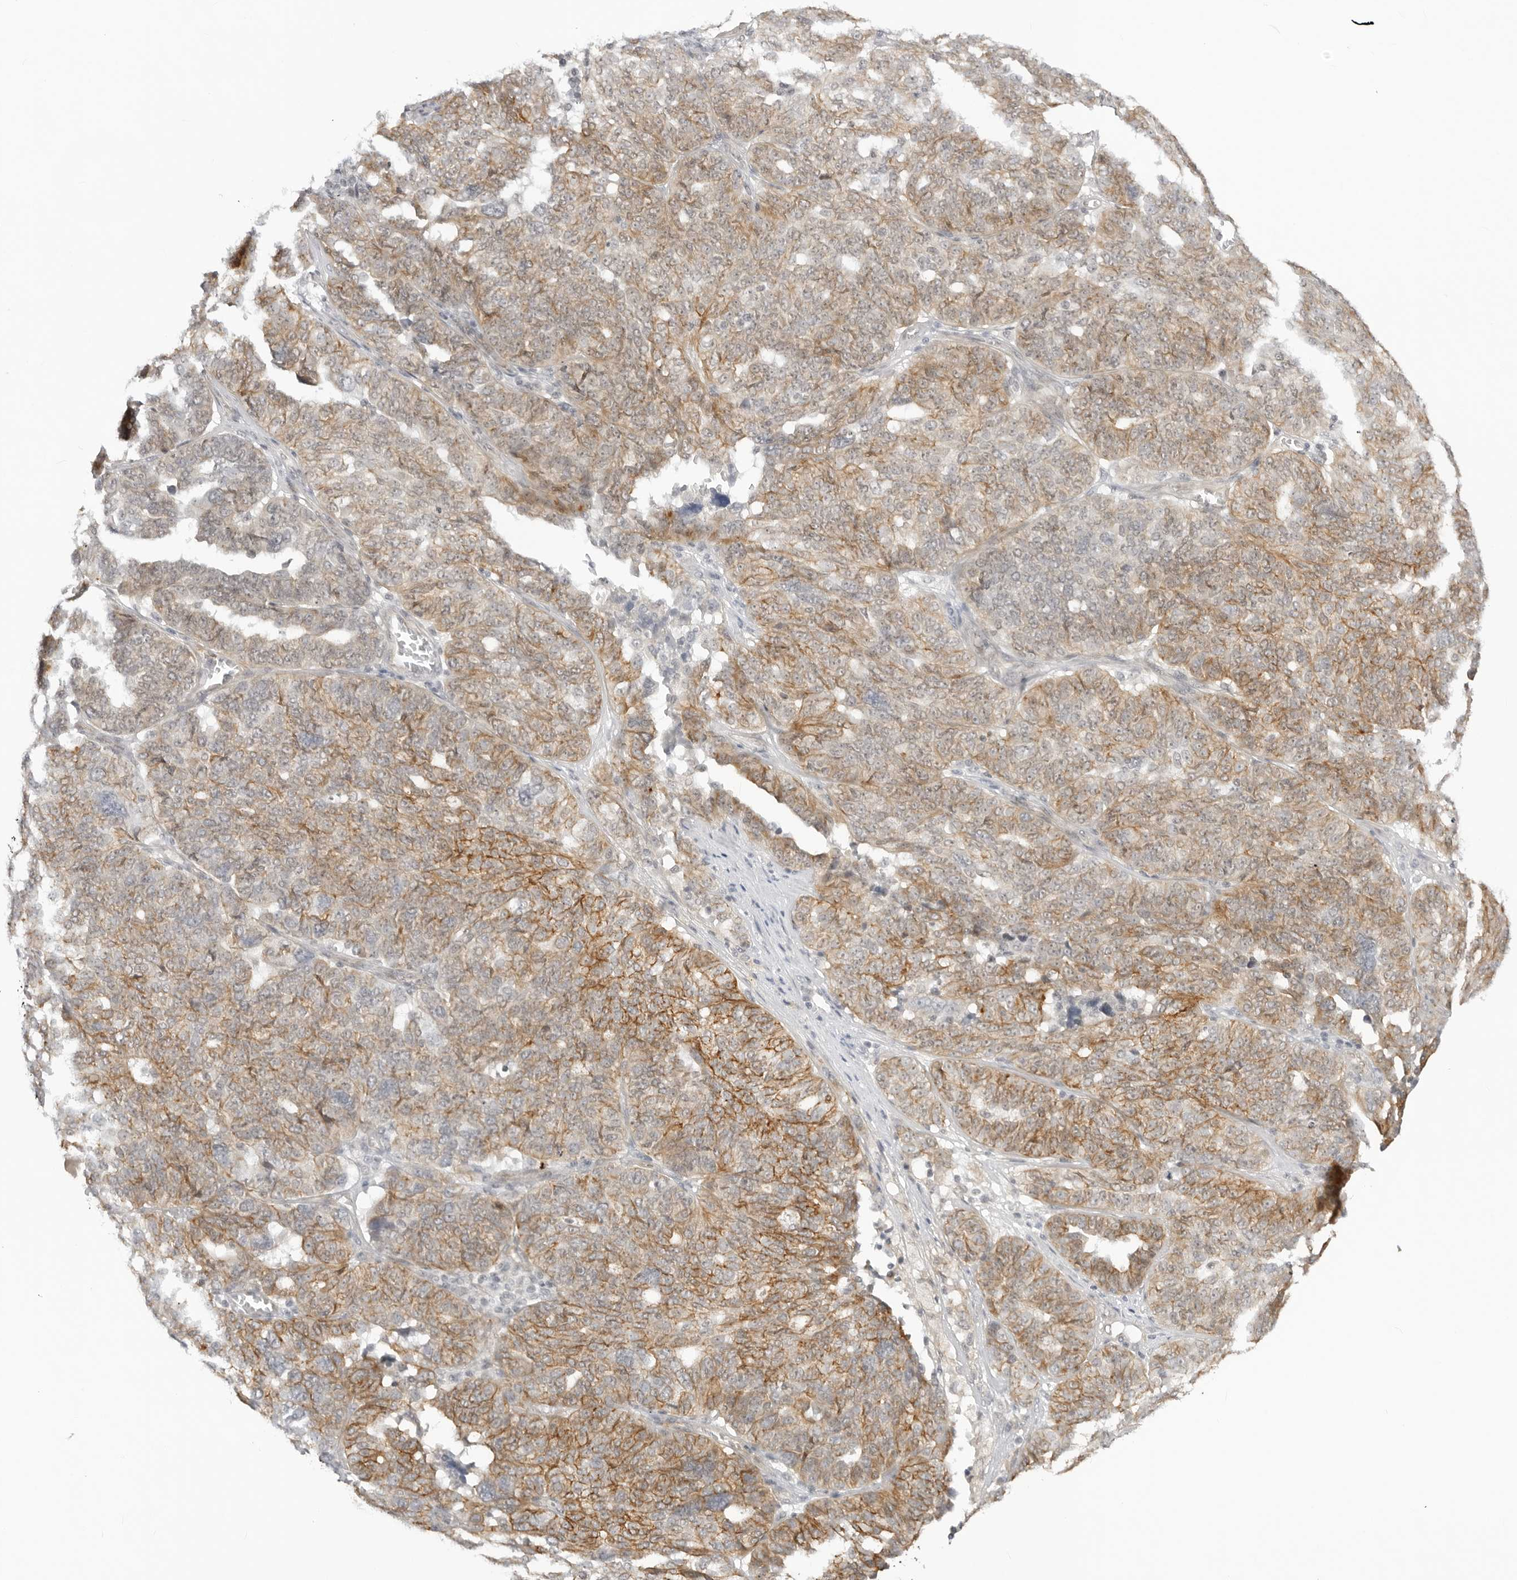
{"staining": {"intensity": "moderate", "quantity": ">75%", "location": "cytoplasmic/membranous"}, "tissue": "ovarian cancer", "cell_type": "Tumor cells", "image_type": "cancer", "snomed": [{"axis": "morphology", "description": "Cystadenocarcinoma, serous, NOS"}, {"axis": "topography", "description": "Ovary"}], "caption": "Immunohistochemistry (IHC) (DAB (3,3'-diaminobenzidine)) staining of human ovarian serous cystadenocarcinoma displays moderate cytoplasmic/membranous protein expression in approximately >75% of tumor cells. The staining was performed using DAB, with brown indicating positive protein expression. Nuclei are stained blue with hematoxylin.", "gene": "TRAPPC3", "patient": {"sex": "female", "age": 59}}